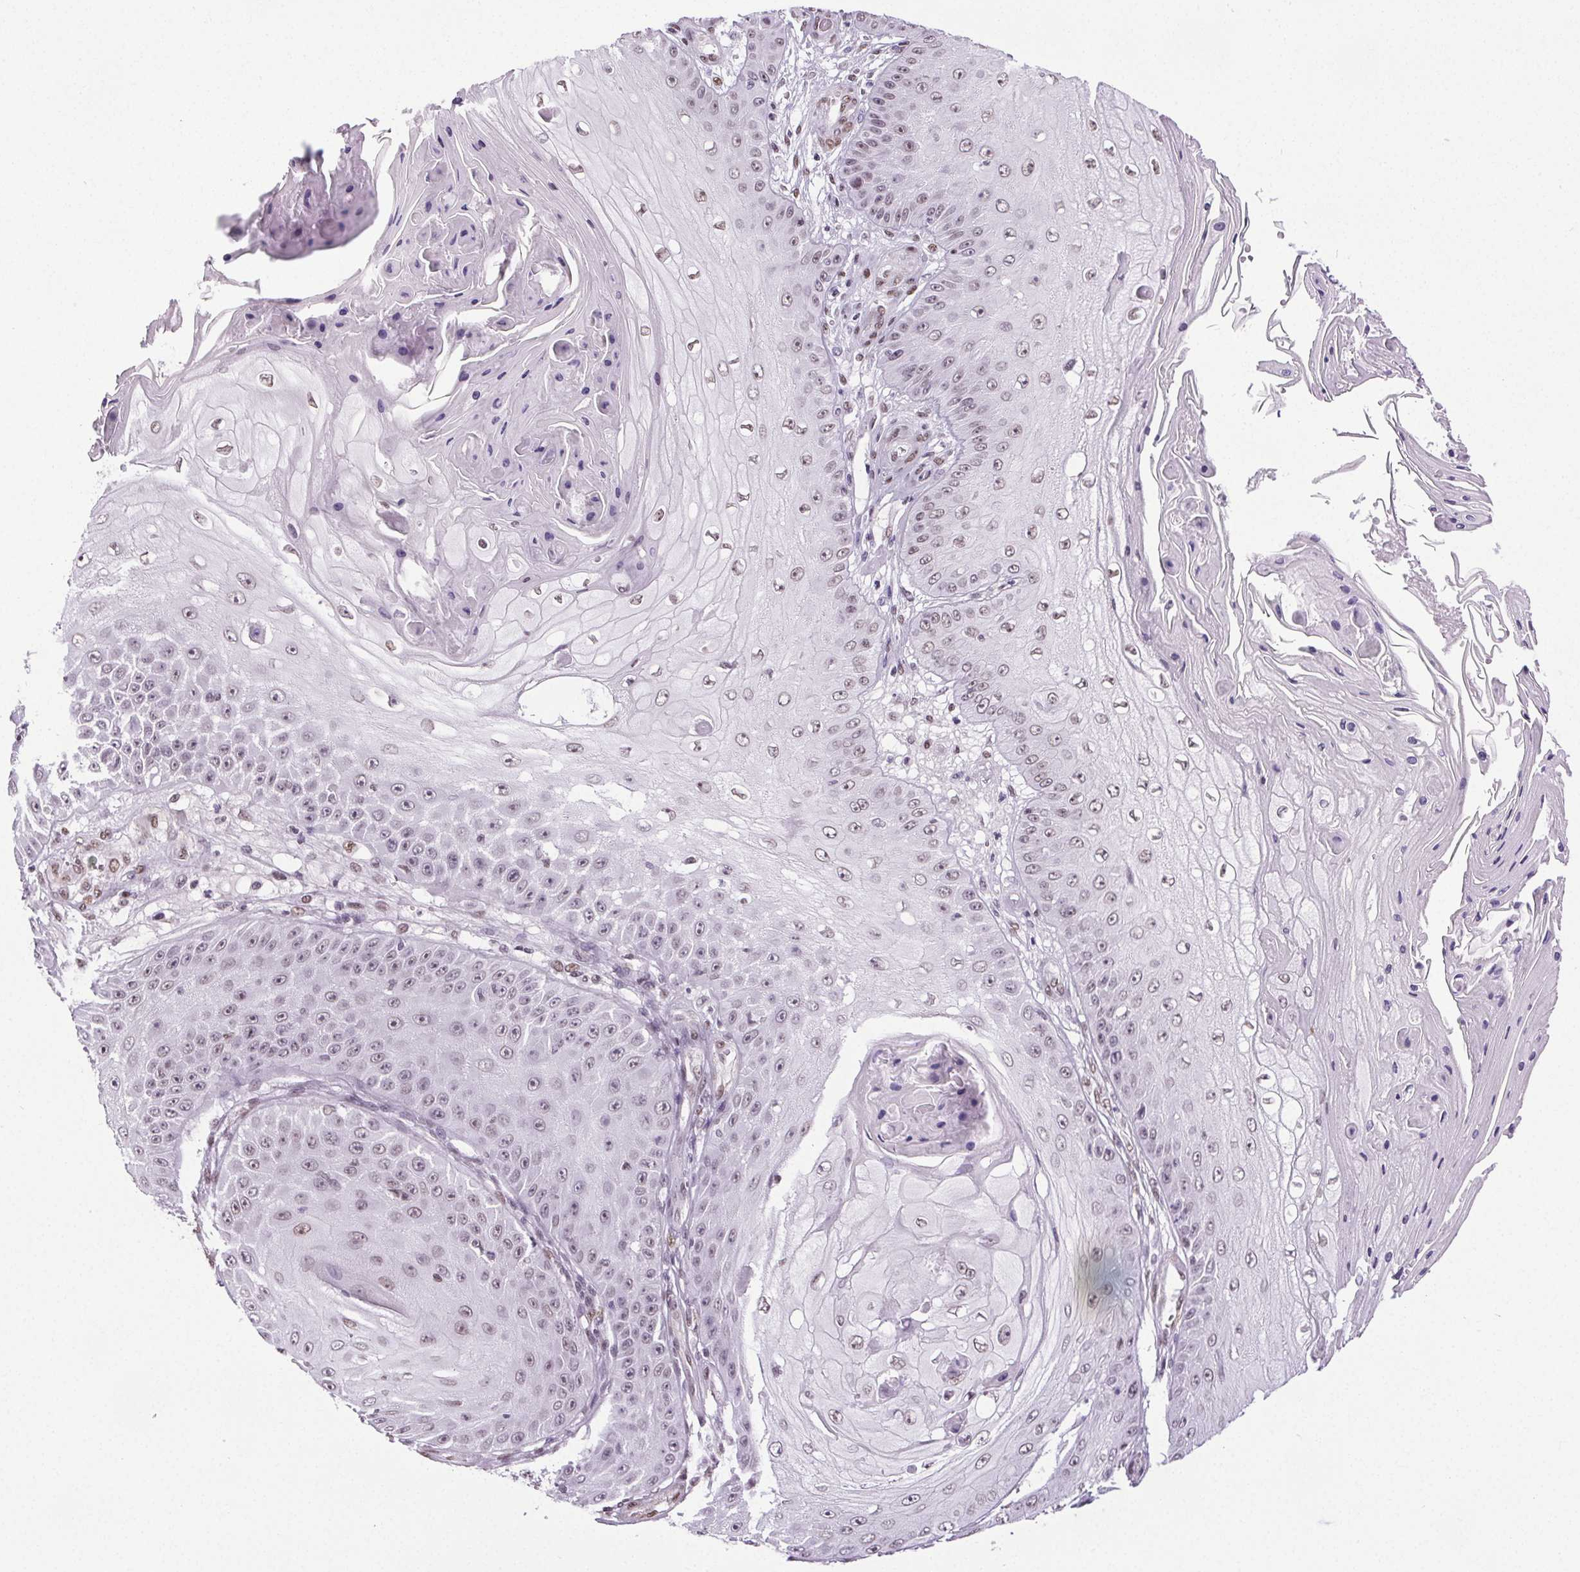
{"staining": {"intensity": "negative", "quantity": "none", "location": "none"}, "tissue": "skin cancer", "cell_type": "Tumor cells", "image_type": "cancer", "snomed": [{"axis": "morphology", "description": "Squamous cell carcinoma, NOS"}, {"axis": "topography", "description": "Skin"}], "caption": "Immunohistochemical staining of human skin cancer exhibits no significant staining in tumor cells.", "gene": "GP6", "patient": {"sex": "male", "age": 70}}